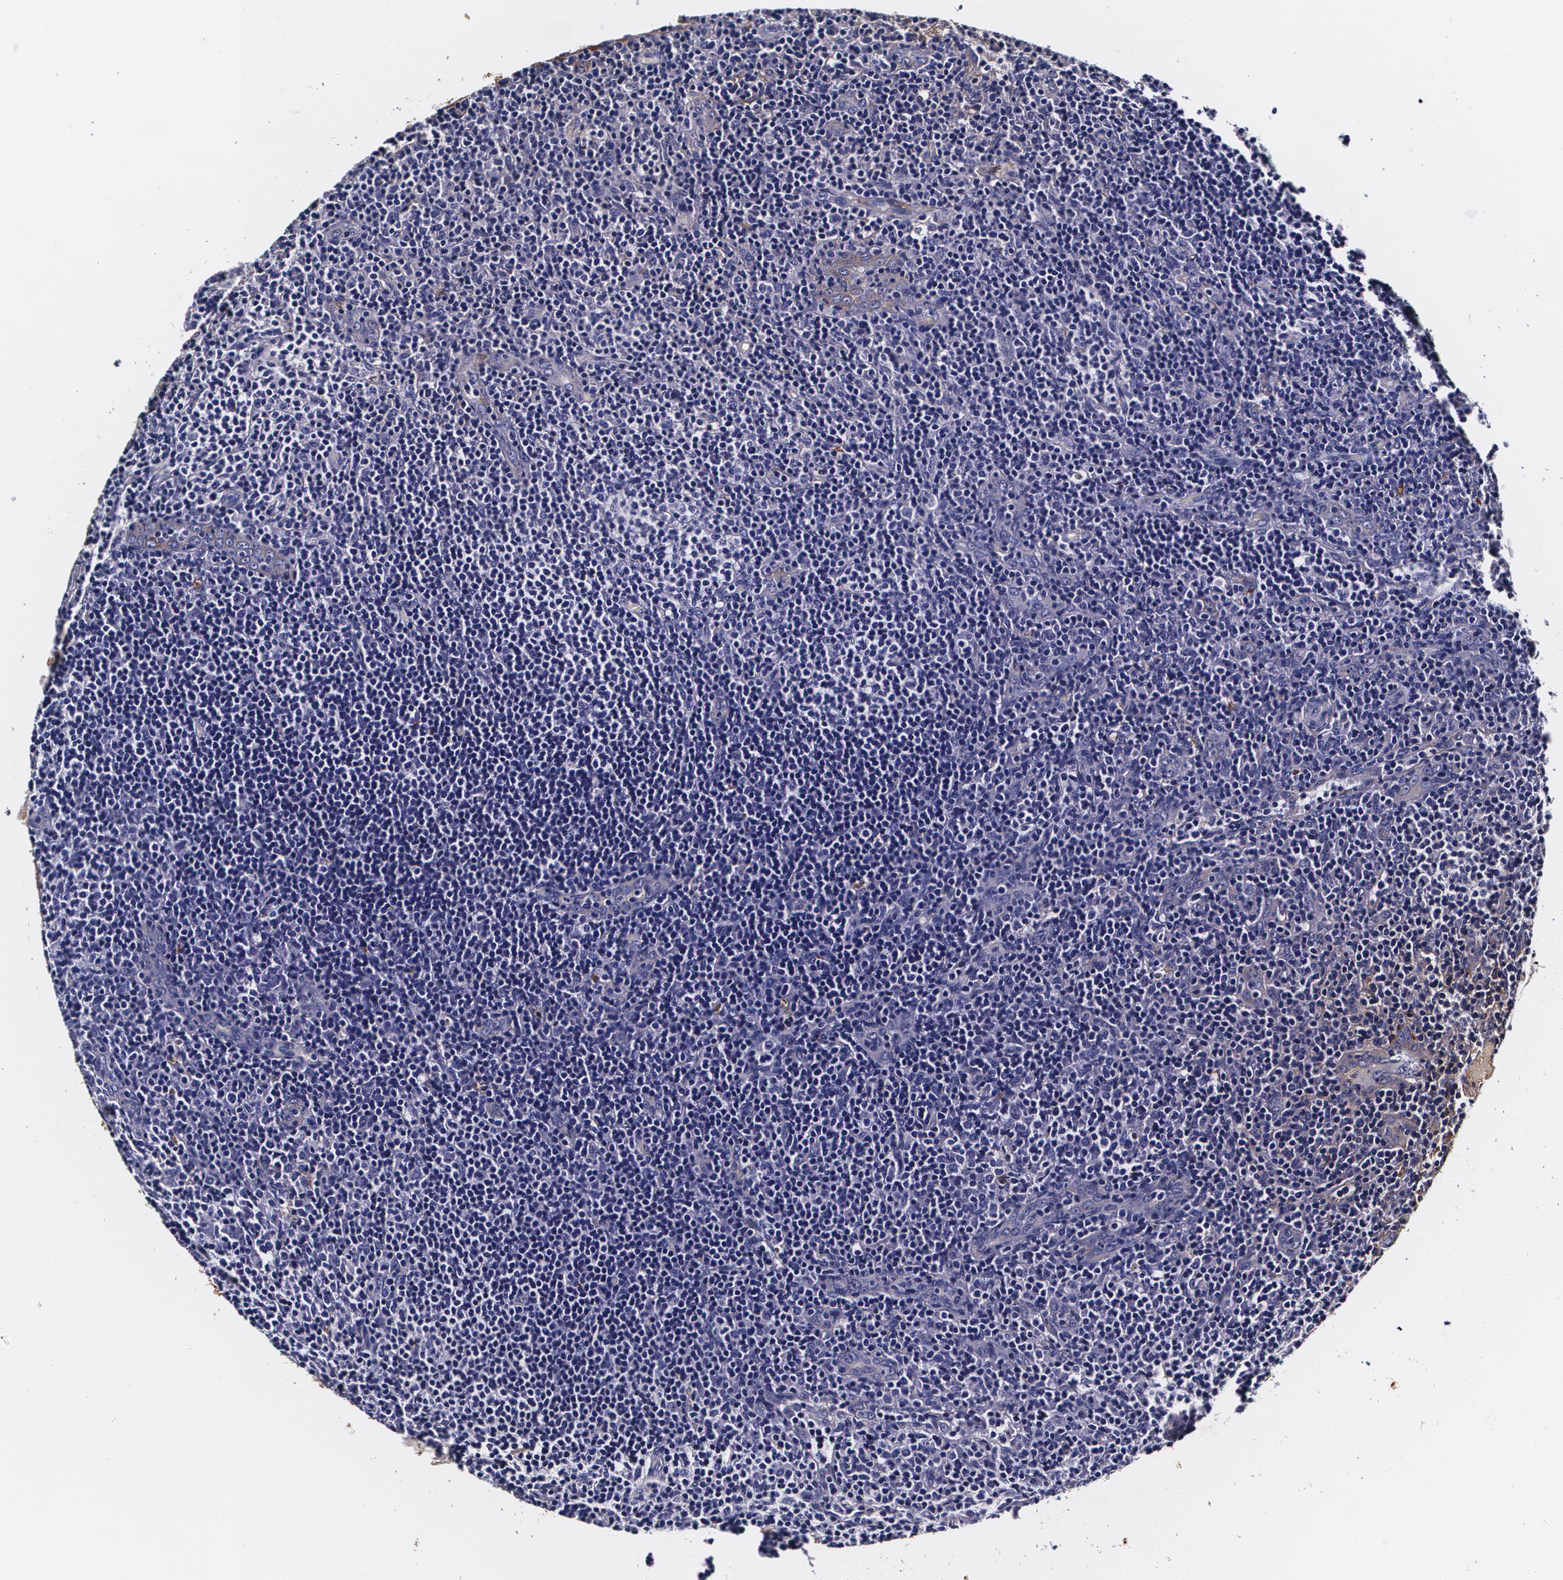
{"staining": {"intensity": "negative", "quantity": "none", "location": "none"}, "tissue": "lymphoma", "cell_type": "Tumor cells", "image_type": "cancer", "snomed": [{"axis": "morphology", "description": "Malignant lymphoma, non-Hodgkin's type, Low grade"}, {"axis": "topography", "description": "Lymph node"}], "caption": "This is an IHC histopathology image of human lymphoma. There is no expression in tumor cells.", "gene": "TTR", "patient": {"sex": "female", "age": 76}}